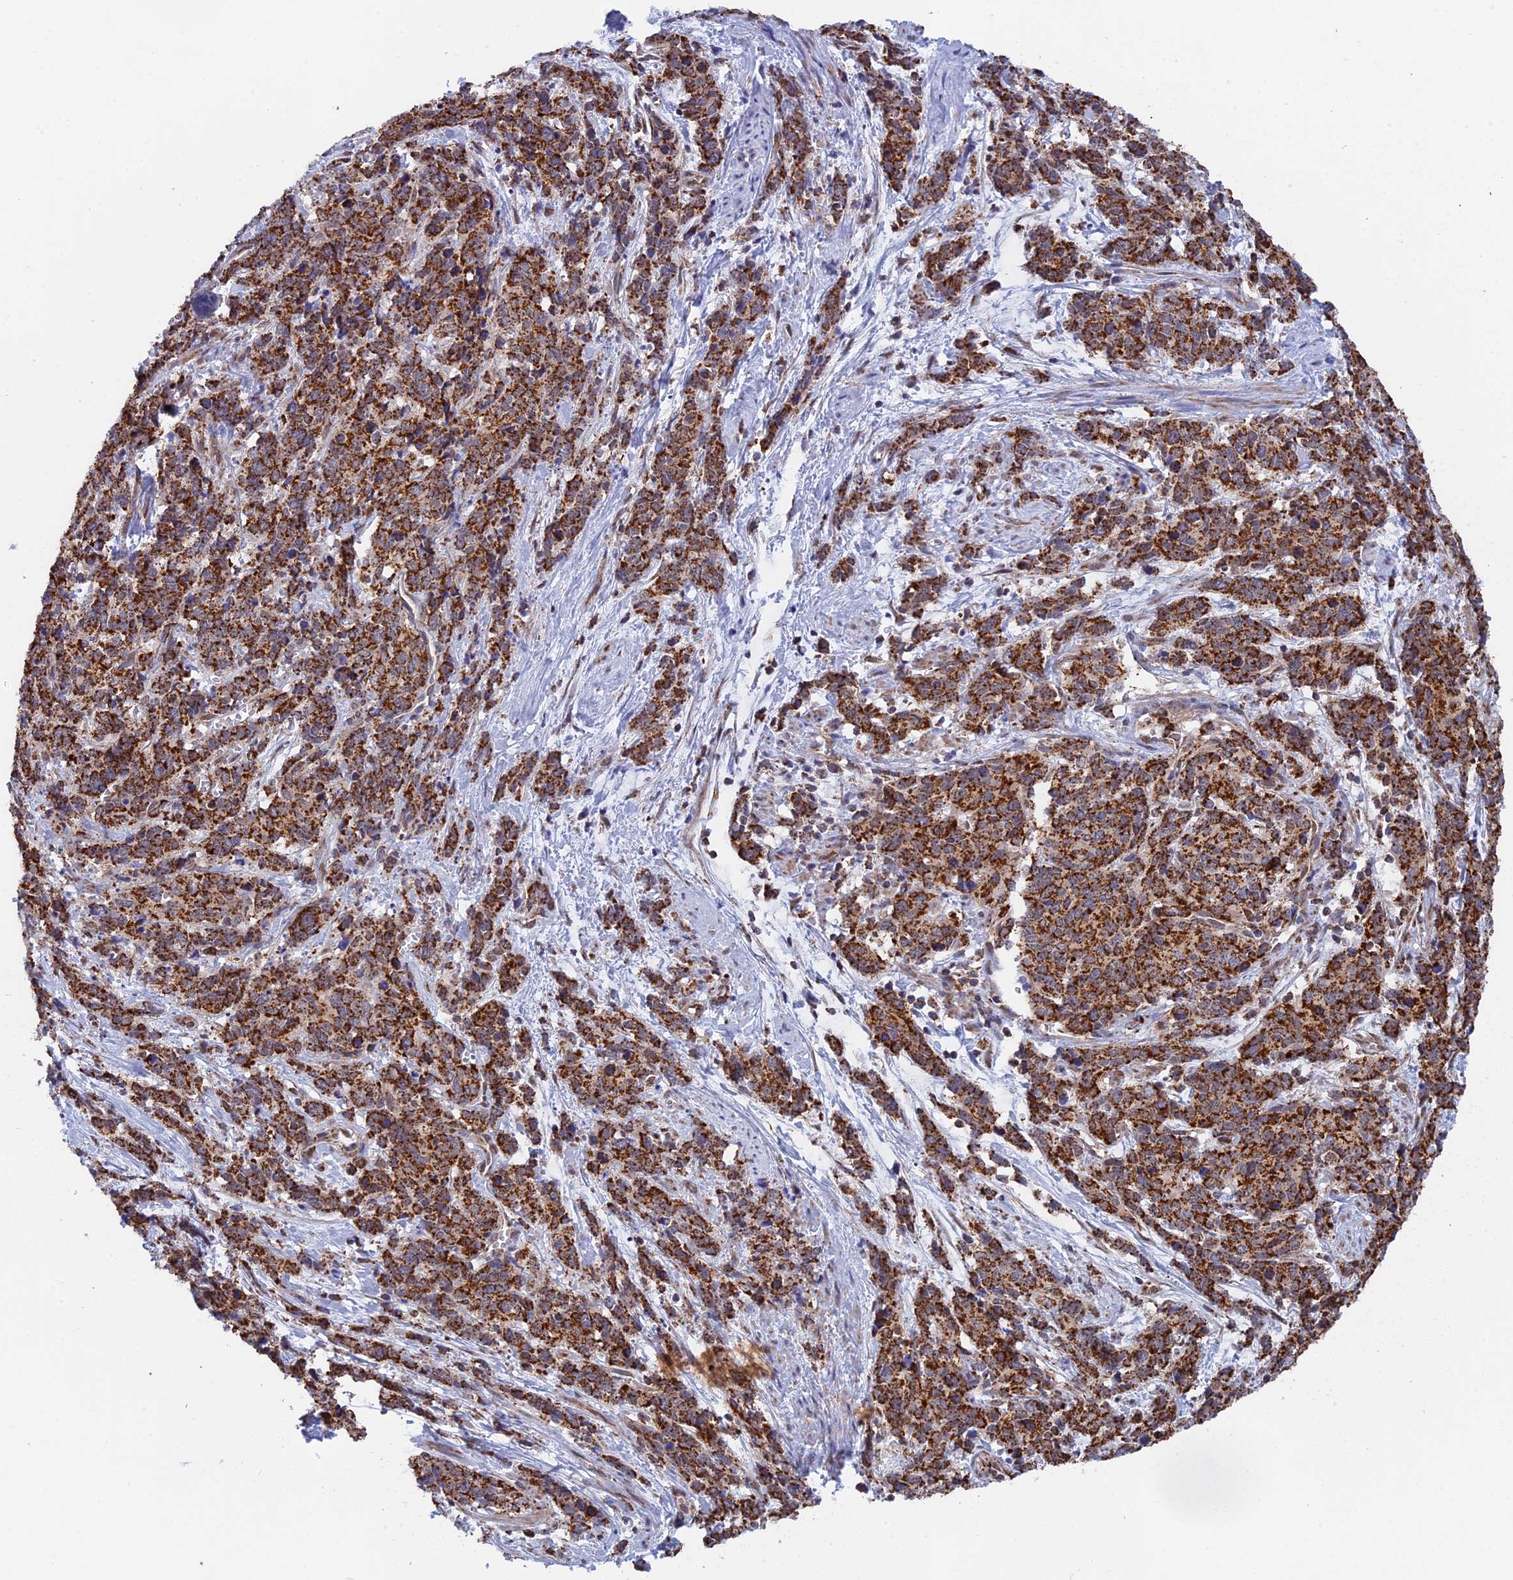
{"staining": {"intensity": "strong", "quantity": ">75%", "location": "cytoplasmic/membranous"}, "tissue": "cervical cancer", "cell_type": "Tumor cells", "image_type": "cancer", "snomed": [{"axis": "morphology", "description": "Squamous cell carcinoma, NOS"}, {"axis": "topography", "description": "Cervix"}], "caption": "Brown immunohistochemical staining in cervical cancer (squamous cell carcinoma) reveals strong cytoplasmic/membranous expression in approximately >75% of tumor cells.", "gene": "CDC16", "patient": {"sex": "female", "age": 60}}